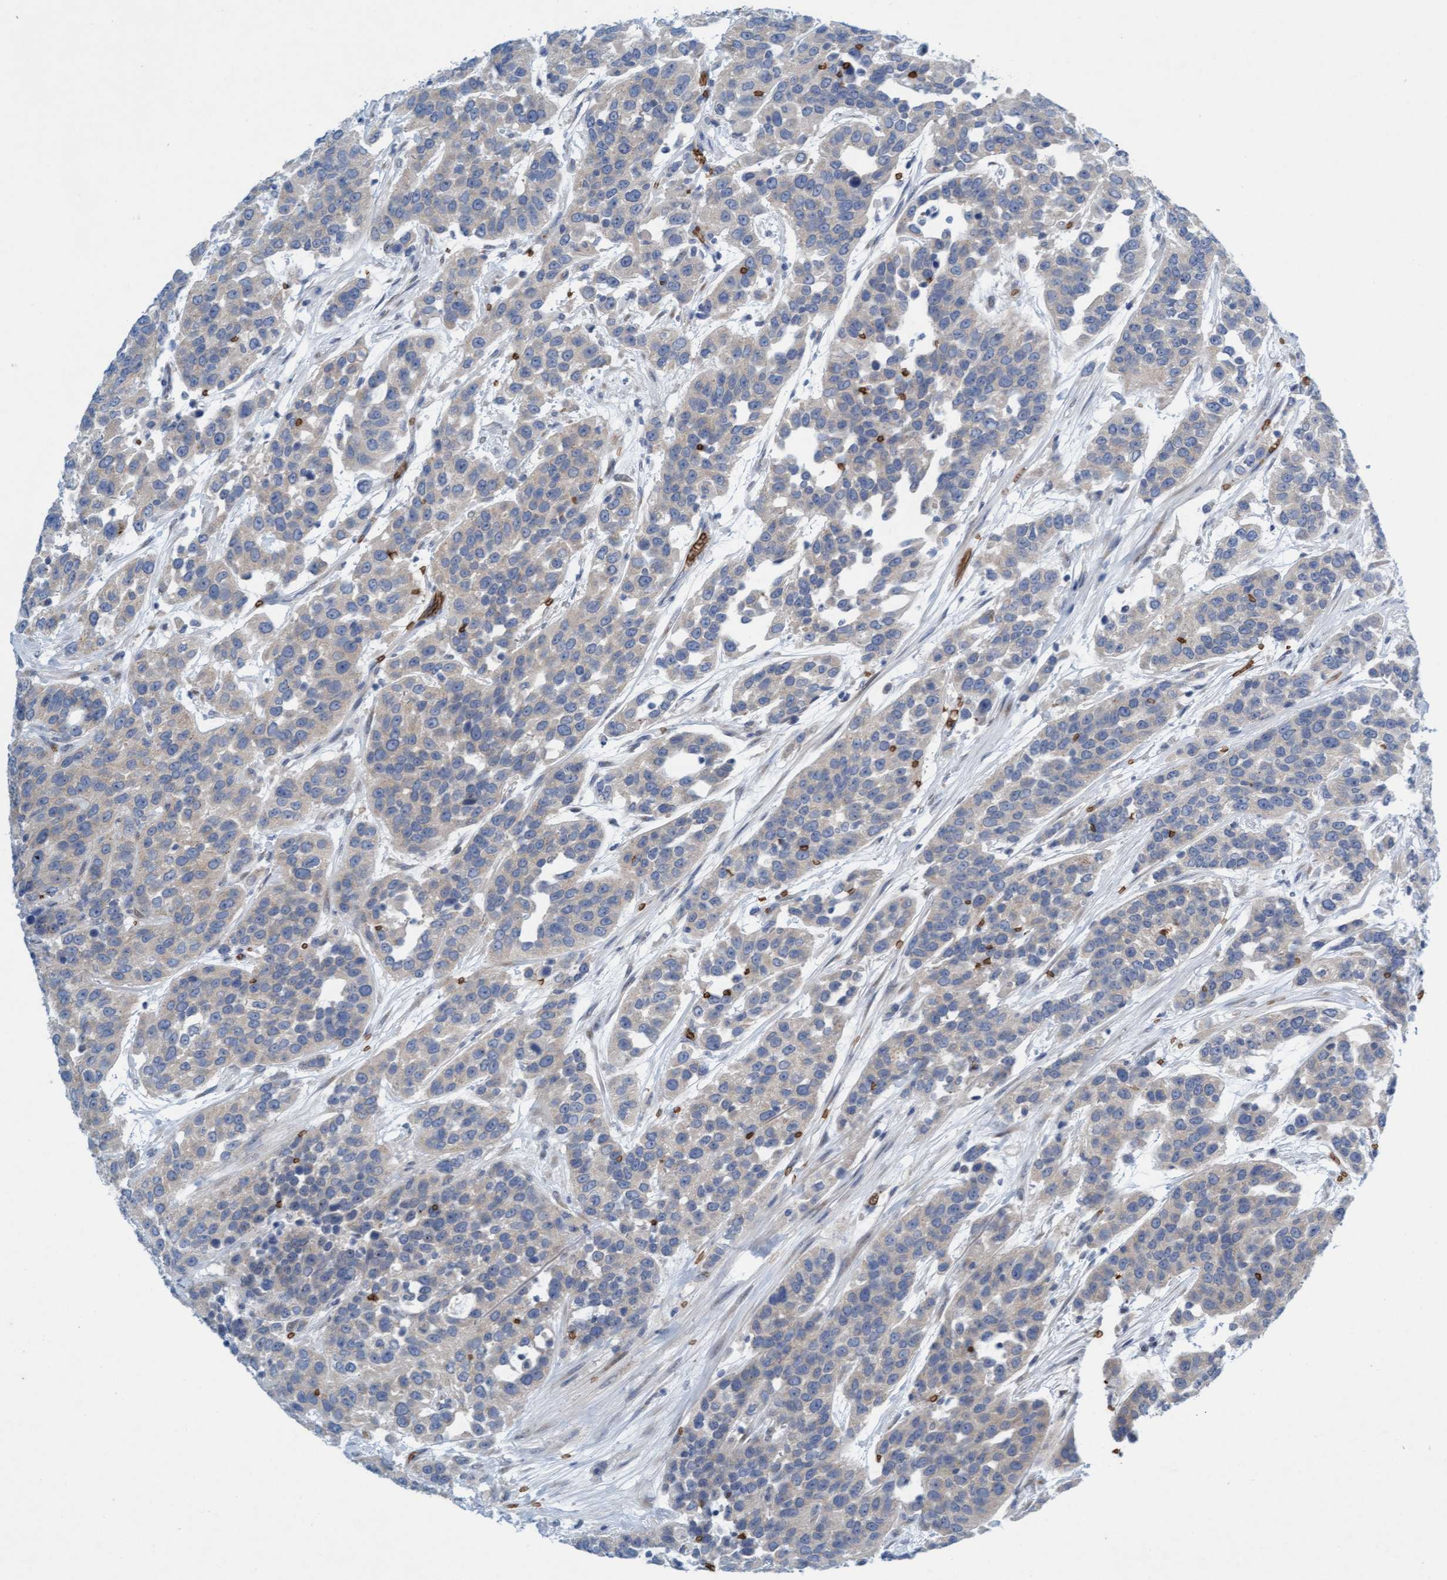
{"staining": {"intensity": "negative", "quantity": "none", "location": "none"}, "tissue": "urothelial cancer", "cell_type": "Tumor cells", "image_type": "cancer", "snomed": [{"axis": "morphology", "description": "Urothelial carcinoma, High grade"}, {"axis": "topography", "description": "Urinary bladder"}], "caption": "Tumor cells are negative for brown protein staining in urothelial cancer.", "gene": "SPEM2", "patient": {"sex": "female", "age": 80}}